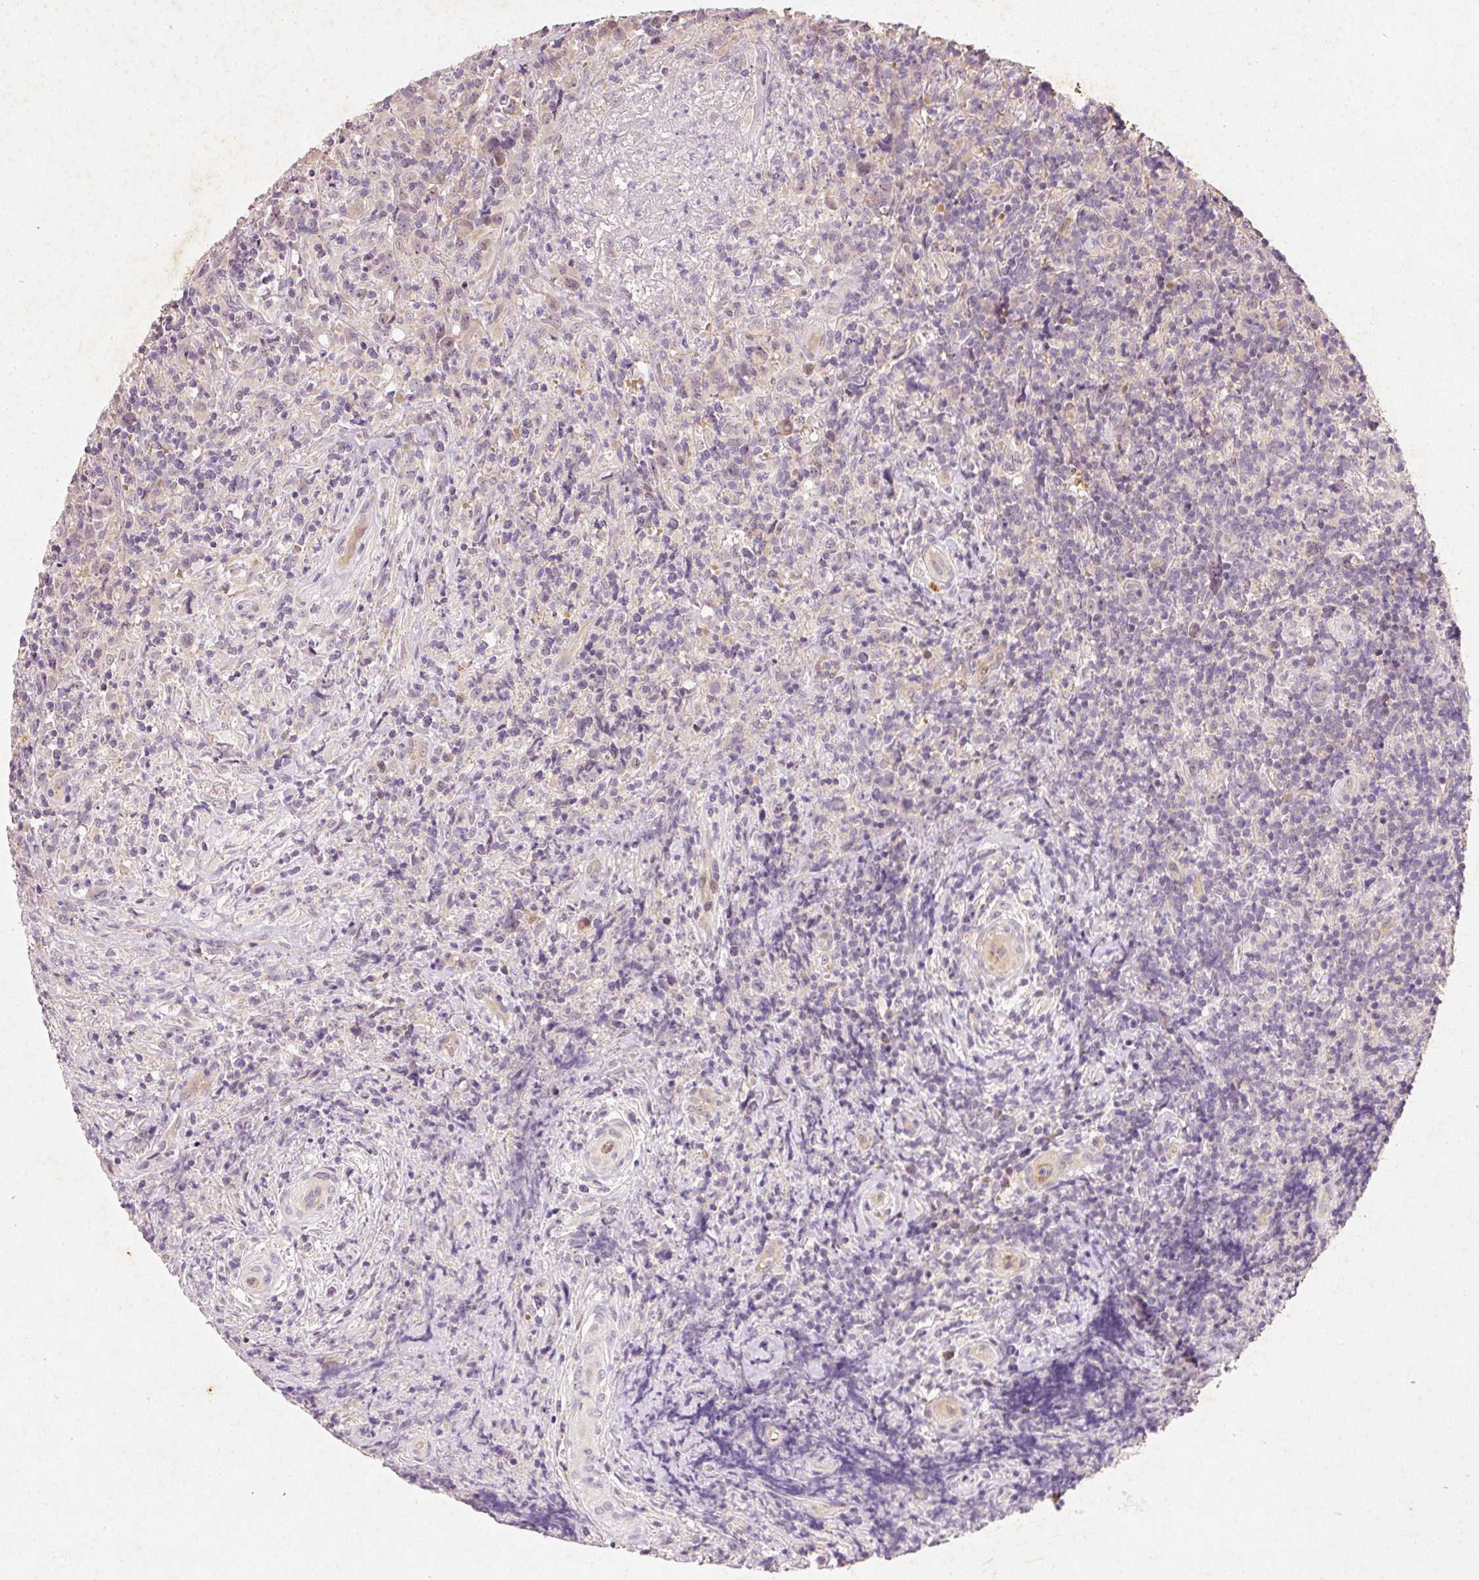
{"staining": {"intensity": "negative", "quantity": "none", "location": "none"}, "tissue": "lymphoma", "cell_type": "Tumor cells", "image_type": "cancer", "snomed": [{"axis": "morphology", "description": "Hodgkin's disease, NOS"}, {"axis": "topography", "description": "Lymph node"}], "caption": "Immunohistochemical staining of human lymphoma shows no significant positivity in tumor cells.", "gene": "RGL2", "patient": {"sex": "female", "age": 18}}